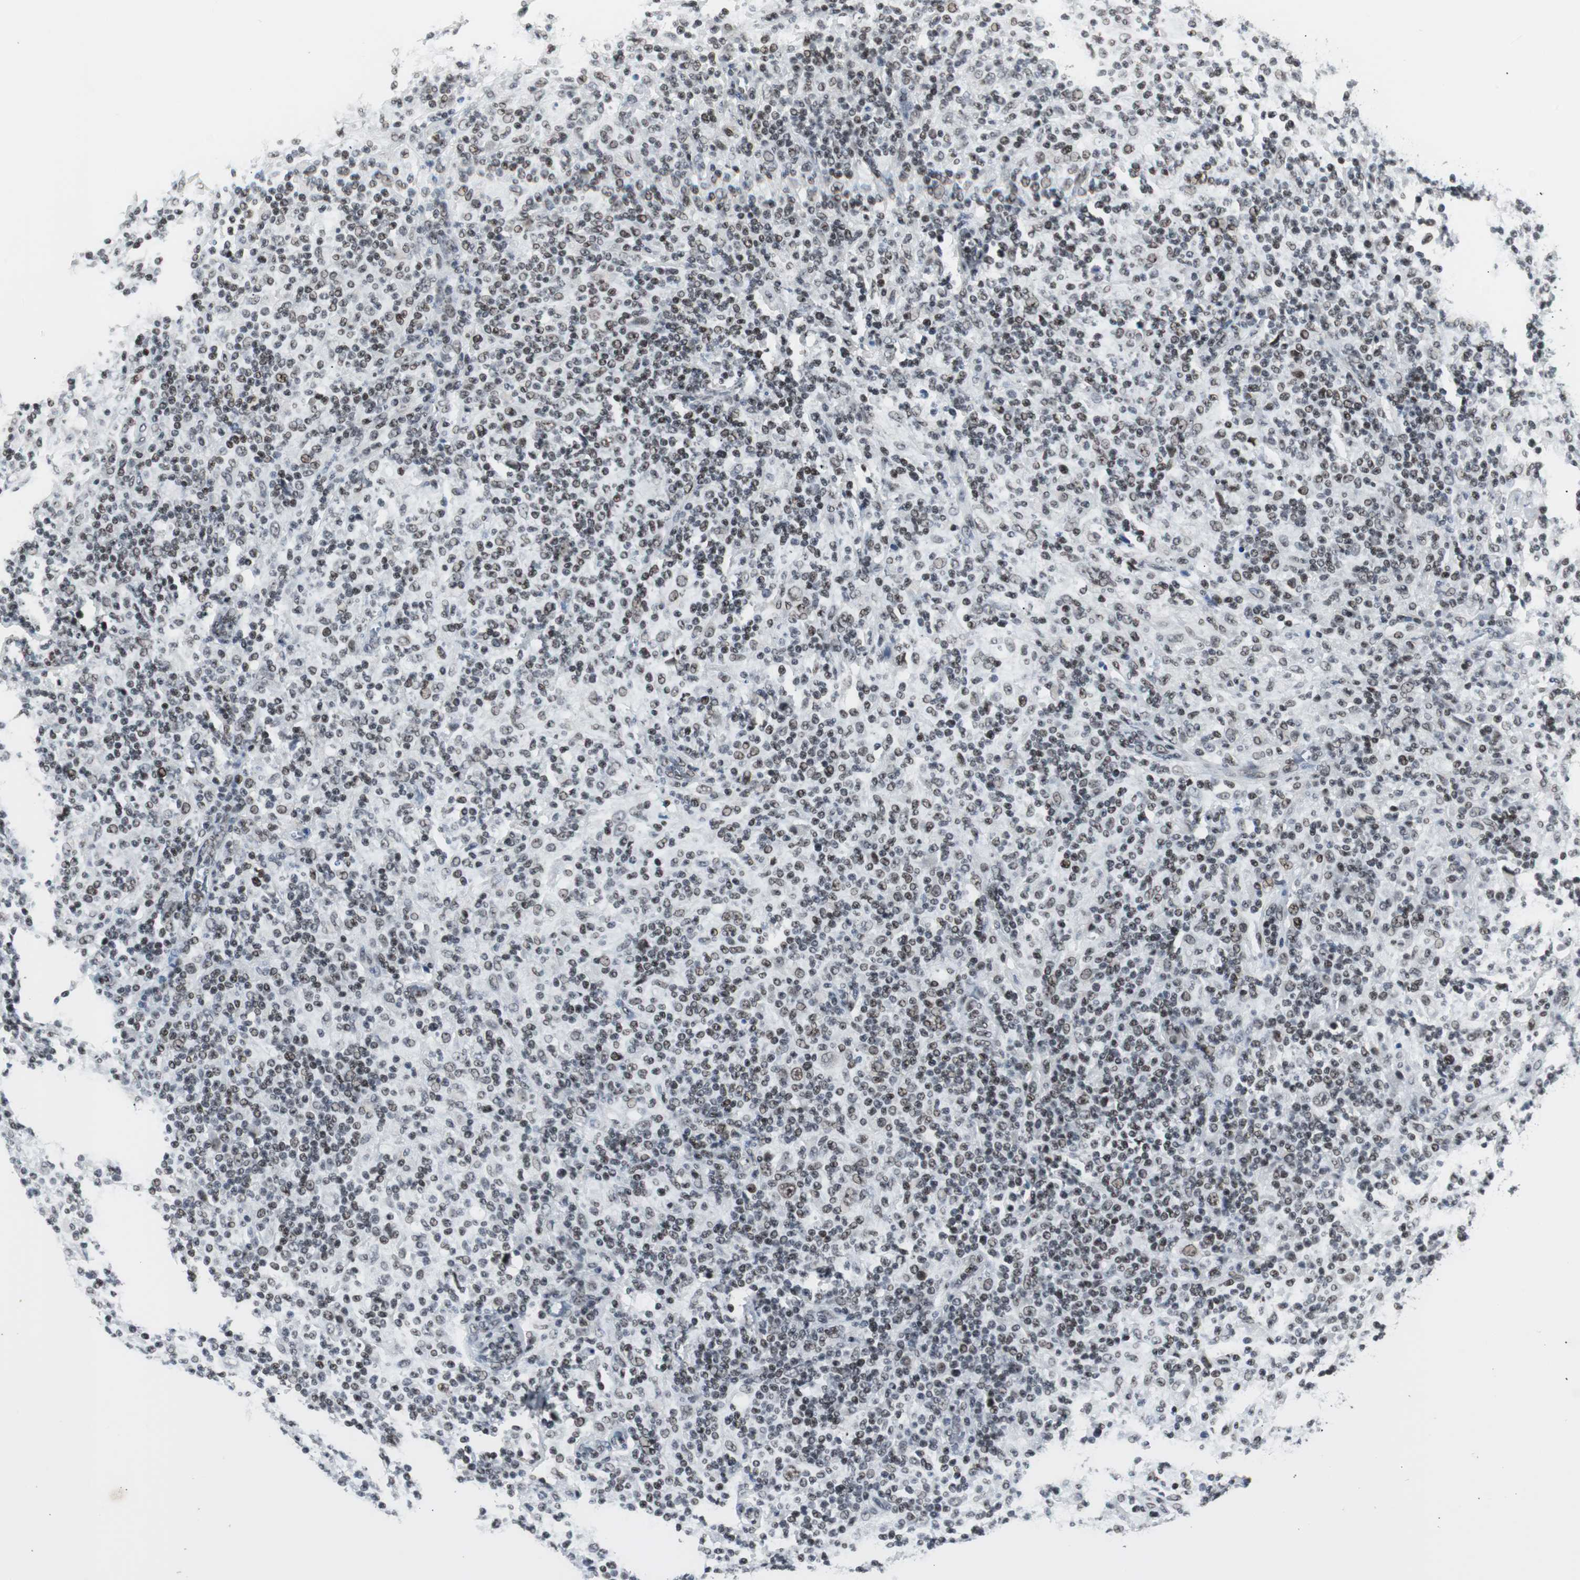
{"staining": {"intensity": "moderate", "quantity": ">75%", "location": "nuclear"}, "tissue": "lymphoma", "cell_type": "Tumor cells", "image_type": "cancer", "snomed": [{"axis": "morphology", "description": "Hodgkin's disease, NOS"}, {"axis": "topography", "description": "Lymph node"}], "caption": "Hodgkin's disease stained with DAB (3,3'-diaminobenzidine) immunohistochemistry demonstrates medium levels of moderate nuclear staining in about >75% of tumor cells.", "gene": "XRCC1", "patient": {"sex": "male", "age": 70}}